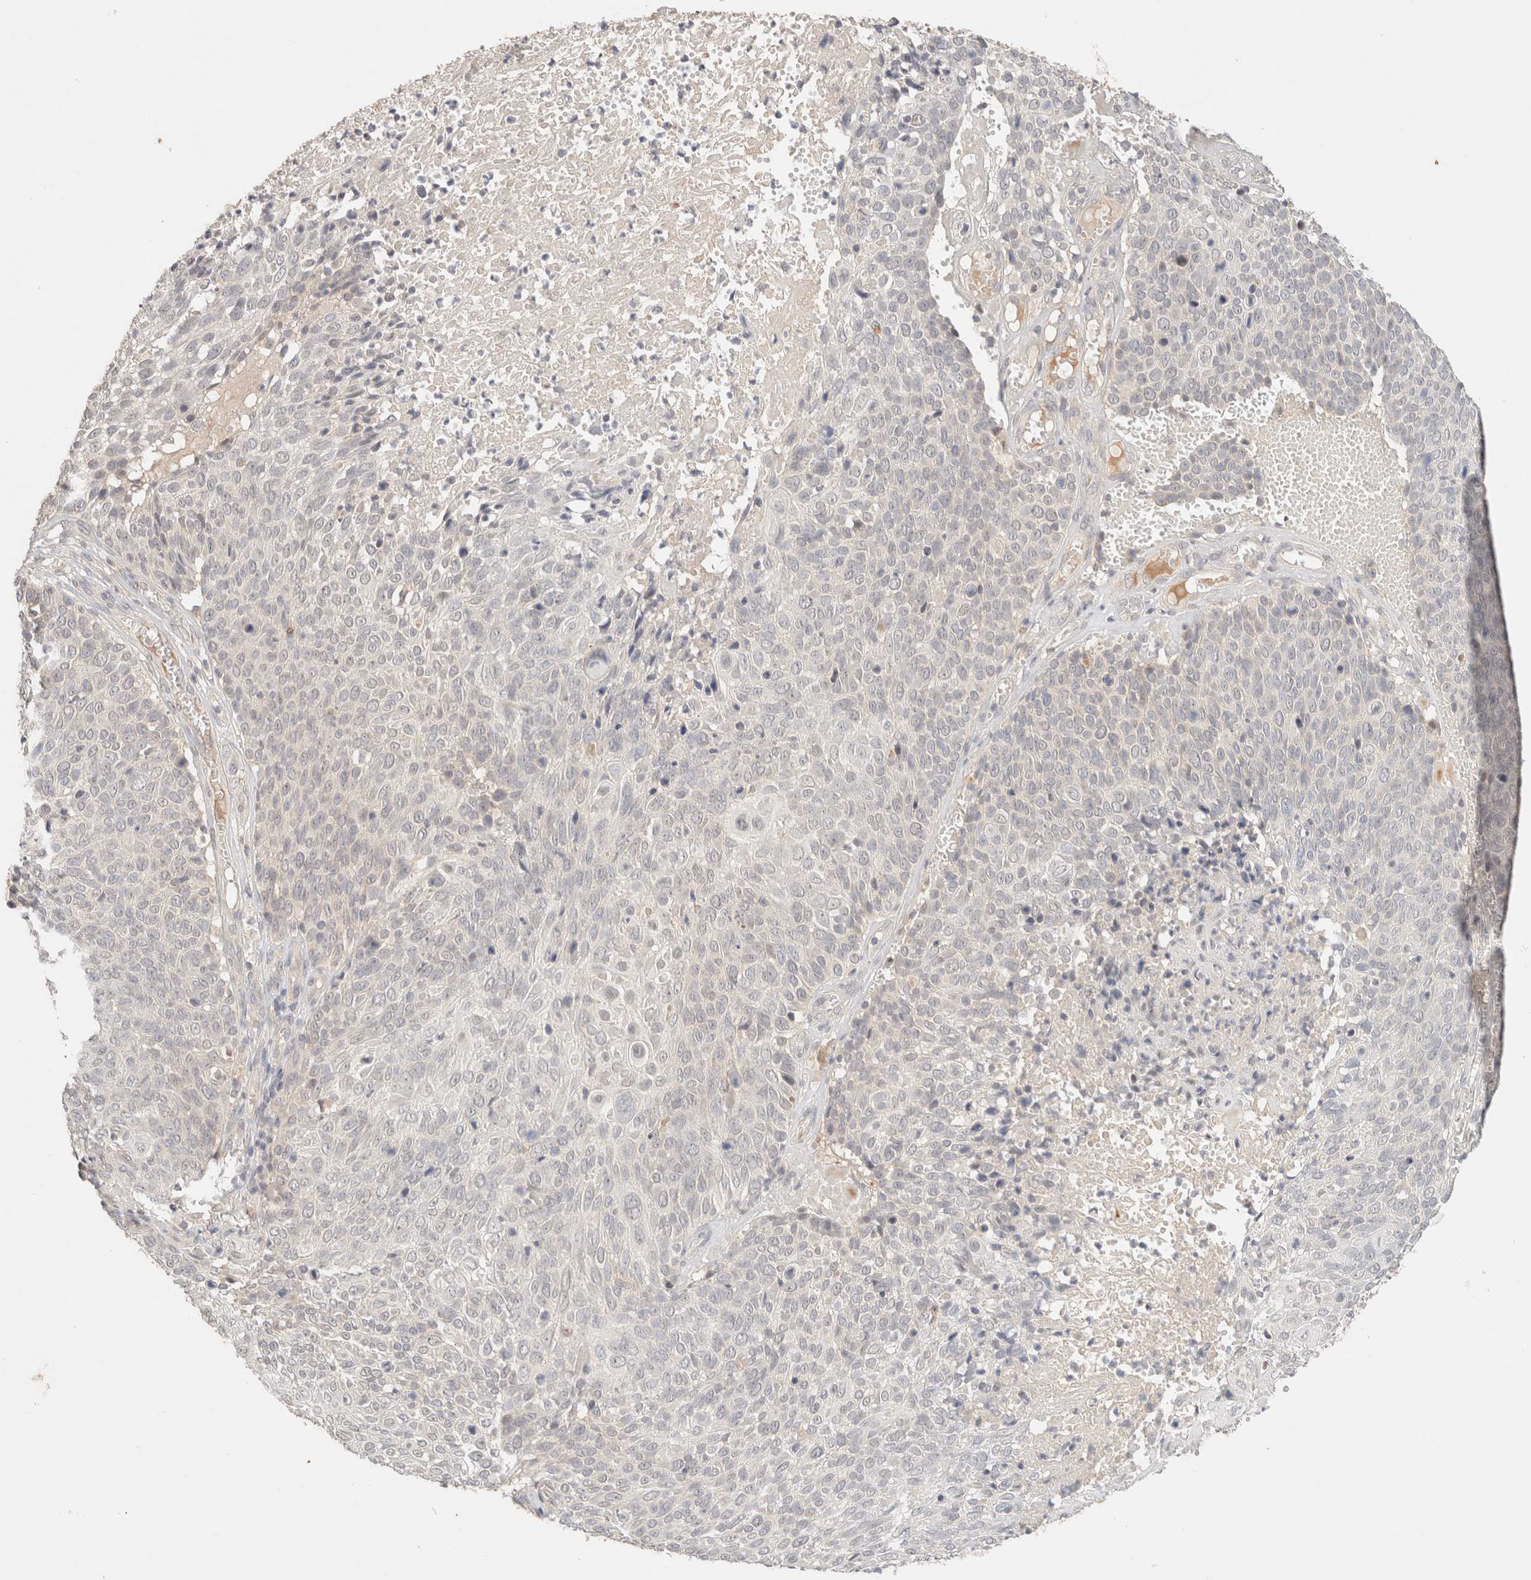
{"staining": {"intensity": "negative", "quantity": "none", "location": "none"}, "tissue": "cervical cancer", "cell_type": "Tumor cells", "image_type": "cancer", "snomed": [{"axis": "morphology", "description": "Squamous cell carcinoma, NOS"}, {"axis": "topography", "description": "Cervix"}], "caption": "DAB (3,3'-diaminobenzidine) immunohistochemical staining of cervical cancer (squamous cell carcinoma) shows no significant positivity in tumor cells.", "gene": "SARM1", "patient": {"sex": "female", "age": 74}}